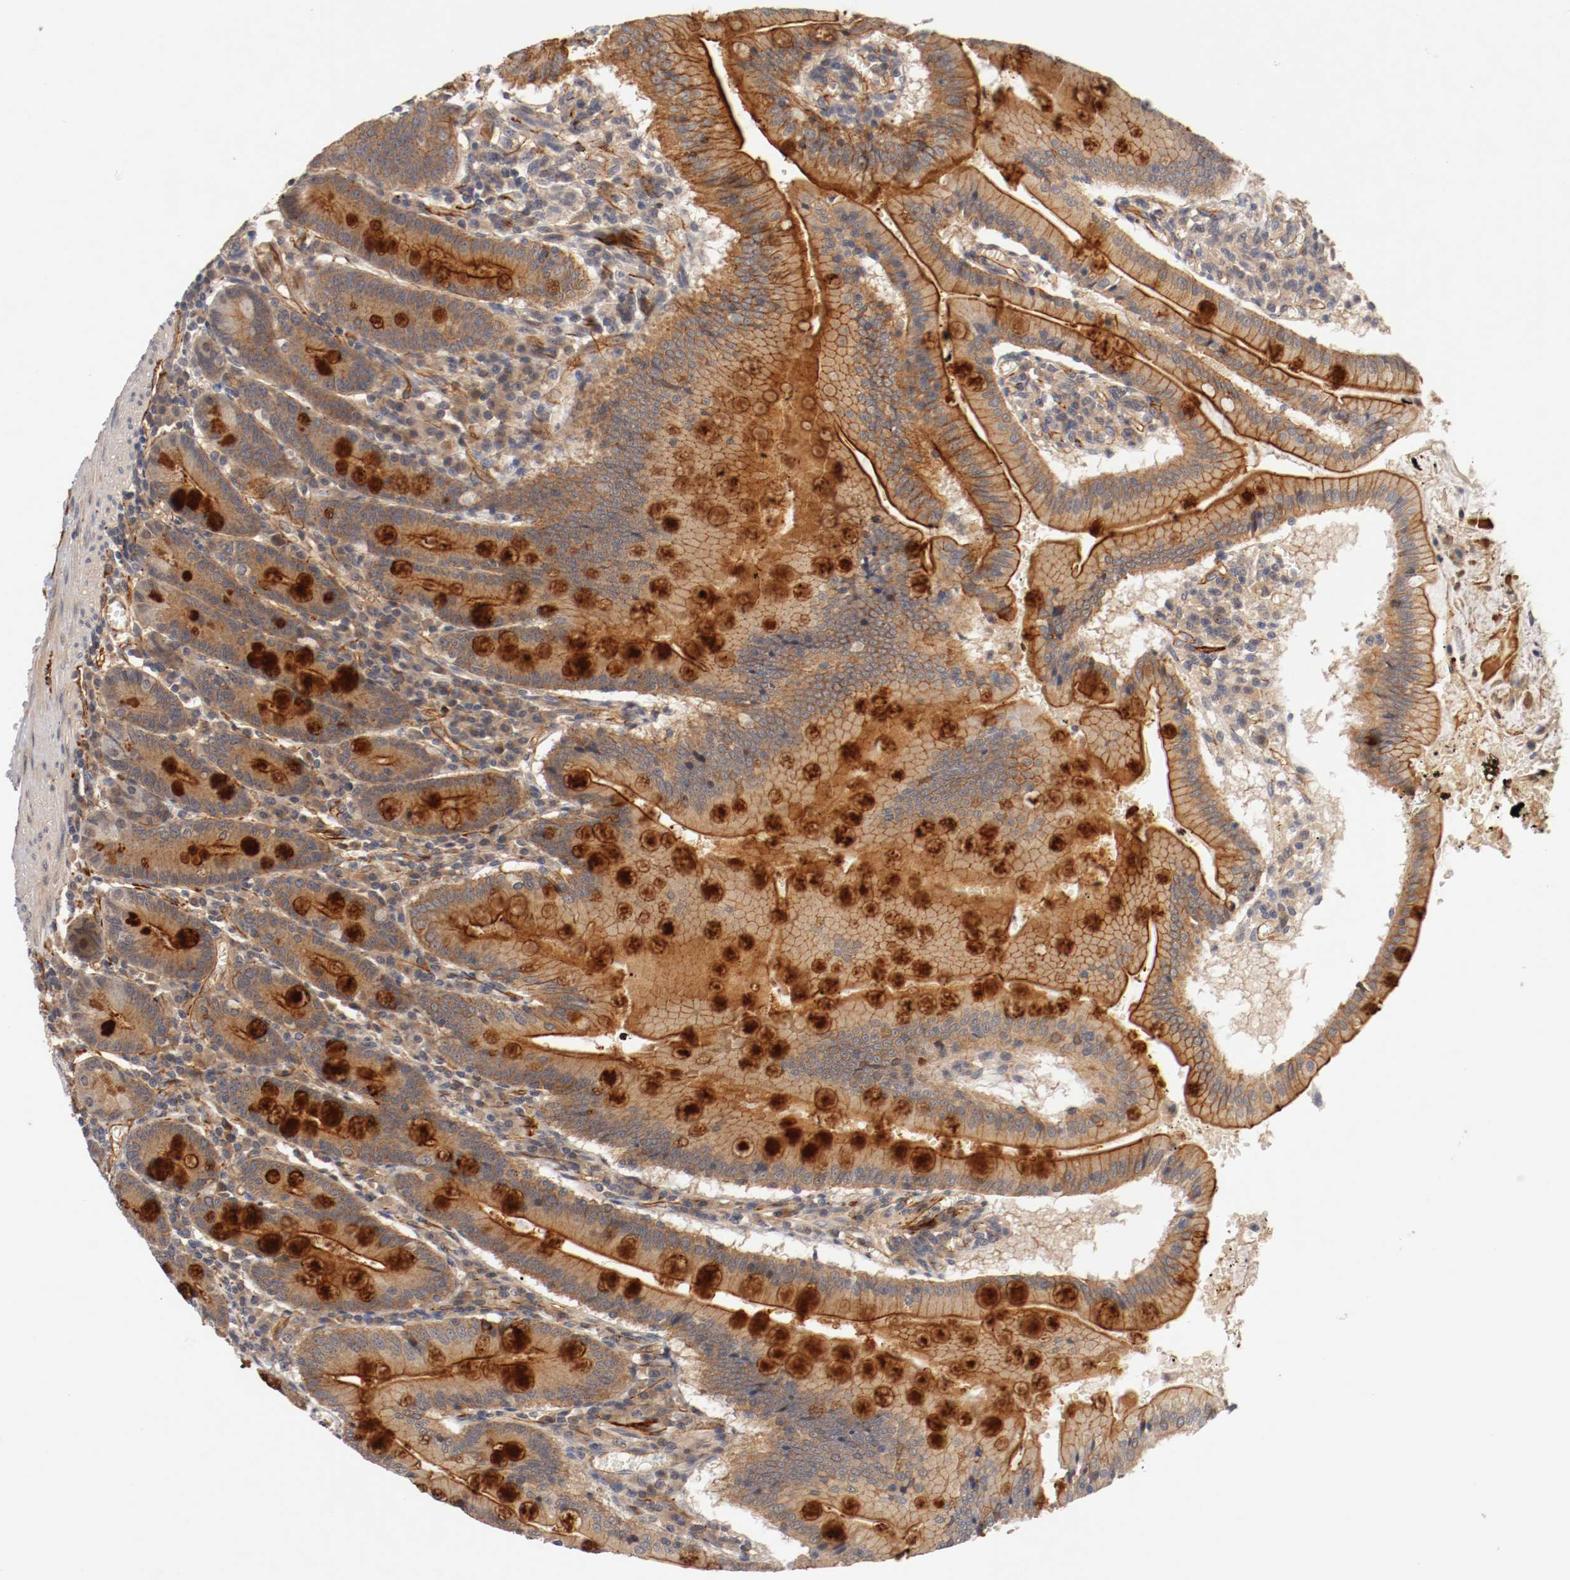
{"staining": {"intensity": "strong", "quantity": ">75%", "location": "cytoplasmic/membranous"}, "tissue": "small intestine", "cell_type": "Glandular cells", "image_type": "normal", "snomed": [{"axis": "morphology", "description": "Normal tissue, NOS"}, {"axis": "topography", "description": "Small intestine"}], "caption": "This micrograph reveals immunohistochemistry staining of benign small intestine, with high strong cytoplasmic/membranous positivity in about >75% of glandular cells.", "gene": "TYK2", "patient": {"sex": "male", "age": 71}}